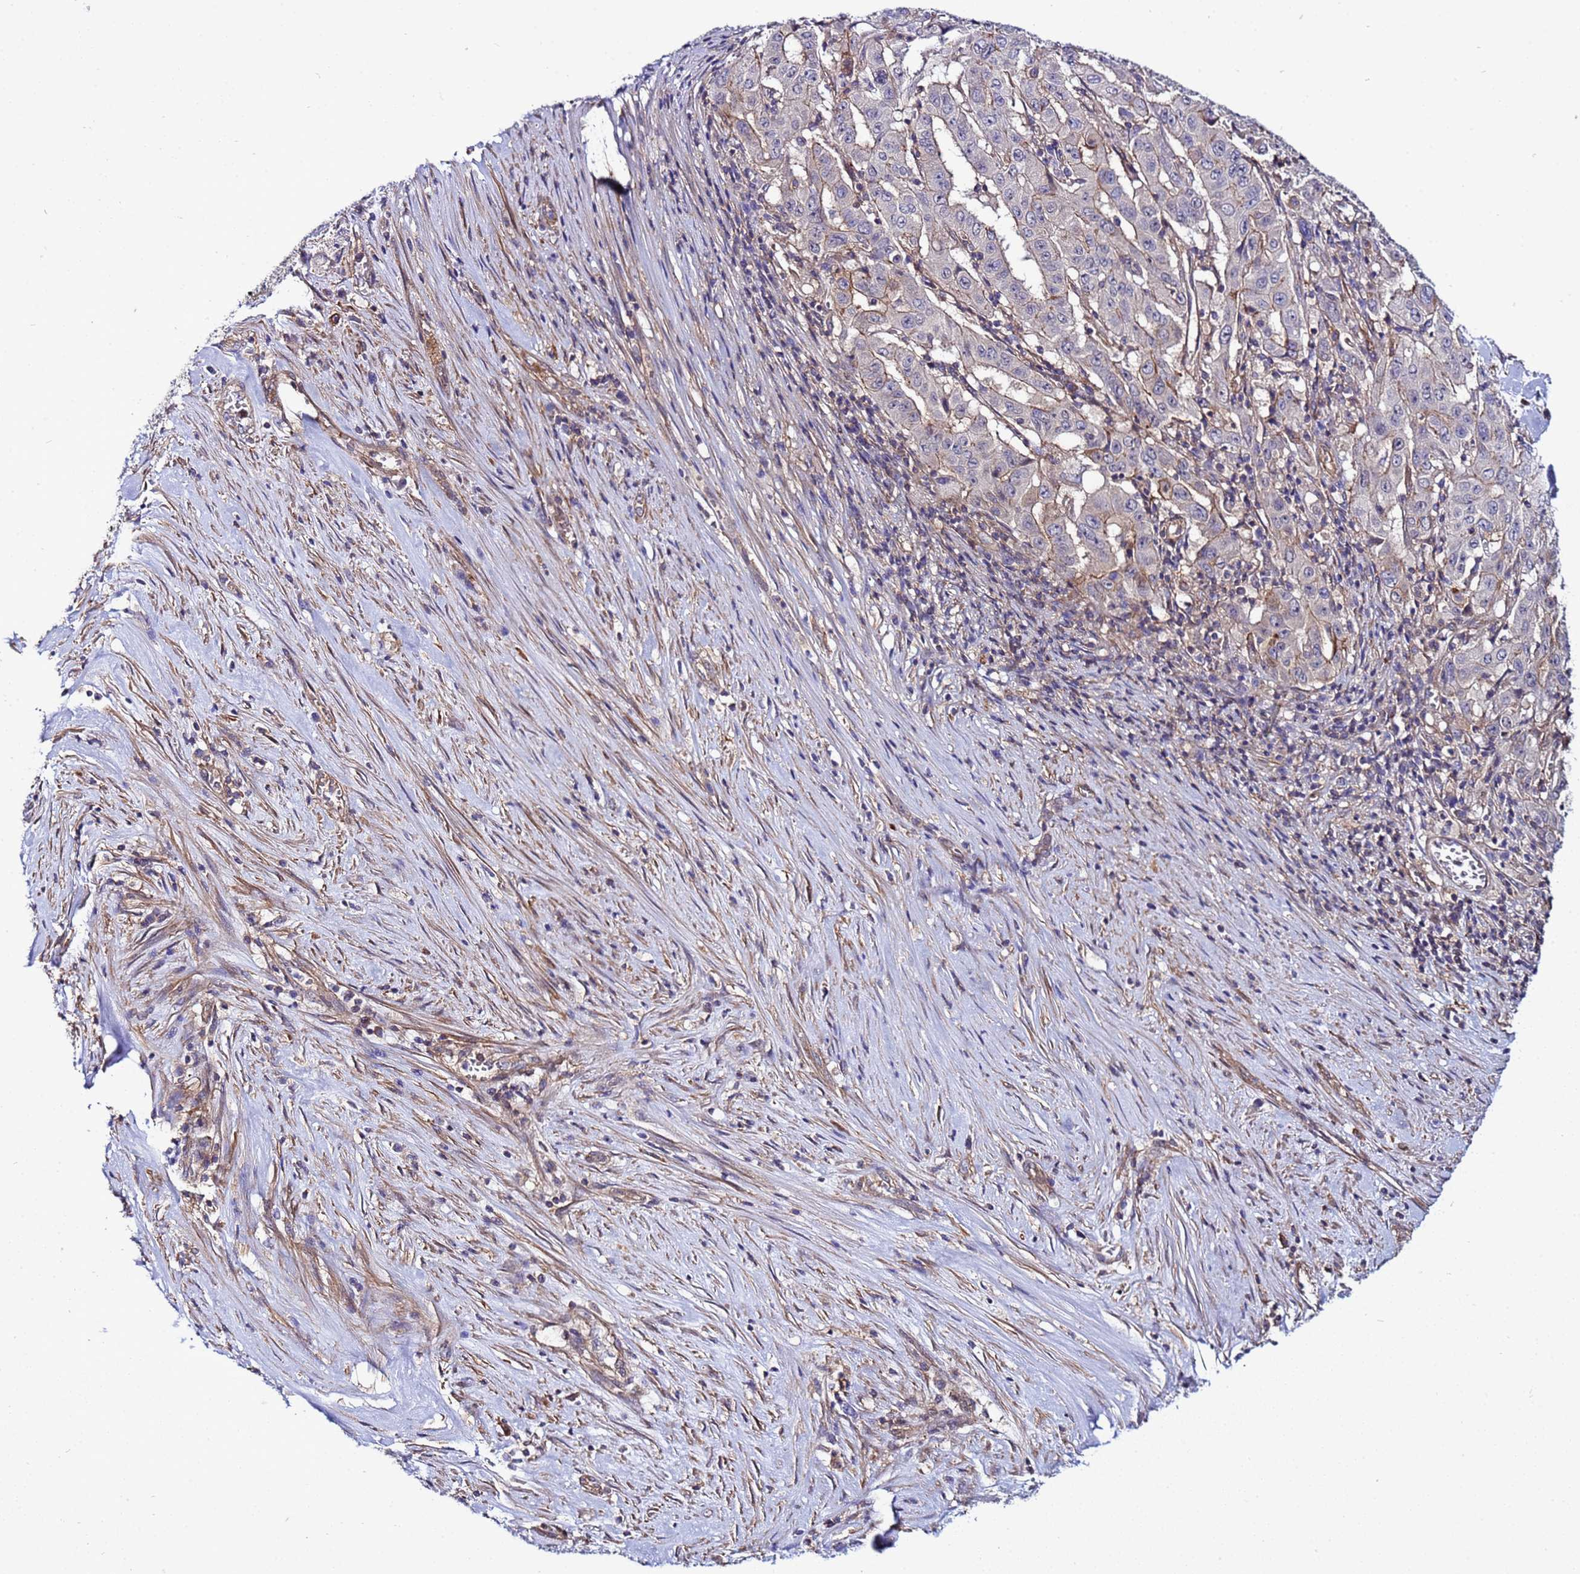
{"staining": {"intensity": "weak", "quantity": "25%-75%", "location": "cytoplasmic/membranous"}, "tissue": "pancreatic cancer", "cell_type": "Tumor cells", "image_type": "cancer", "snomed": [{"axis": "morphology", "description": "Adenocarcinoma, NOS"}, {"axis": "topography", "description": "Pancreas"}], "caption": "A low amount of weak cytoplasmic/membranous staining is appreciated in approximately 25%-75% of tumor cells in pancreatic adenocarcinoma tissue.", "gene": "STK38", "patient": {"sex": "male", "age": 63}}